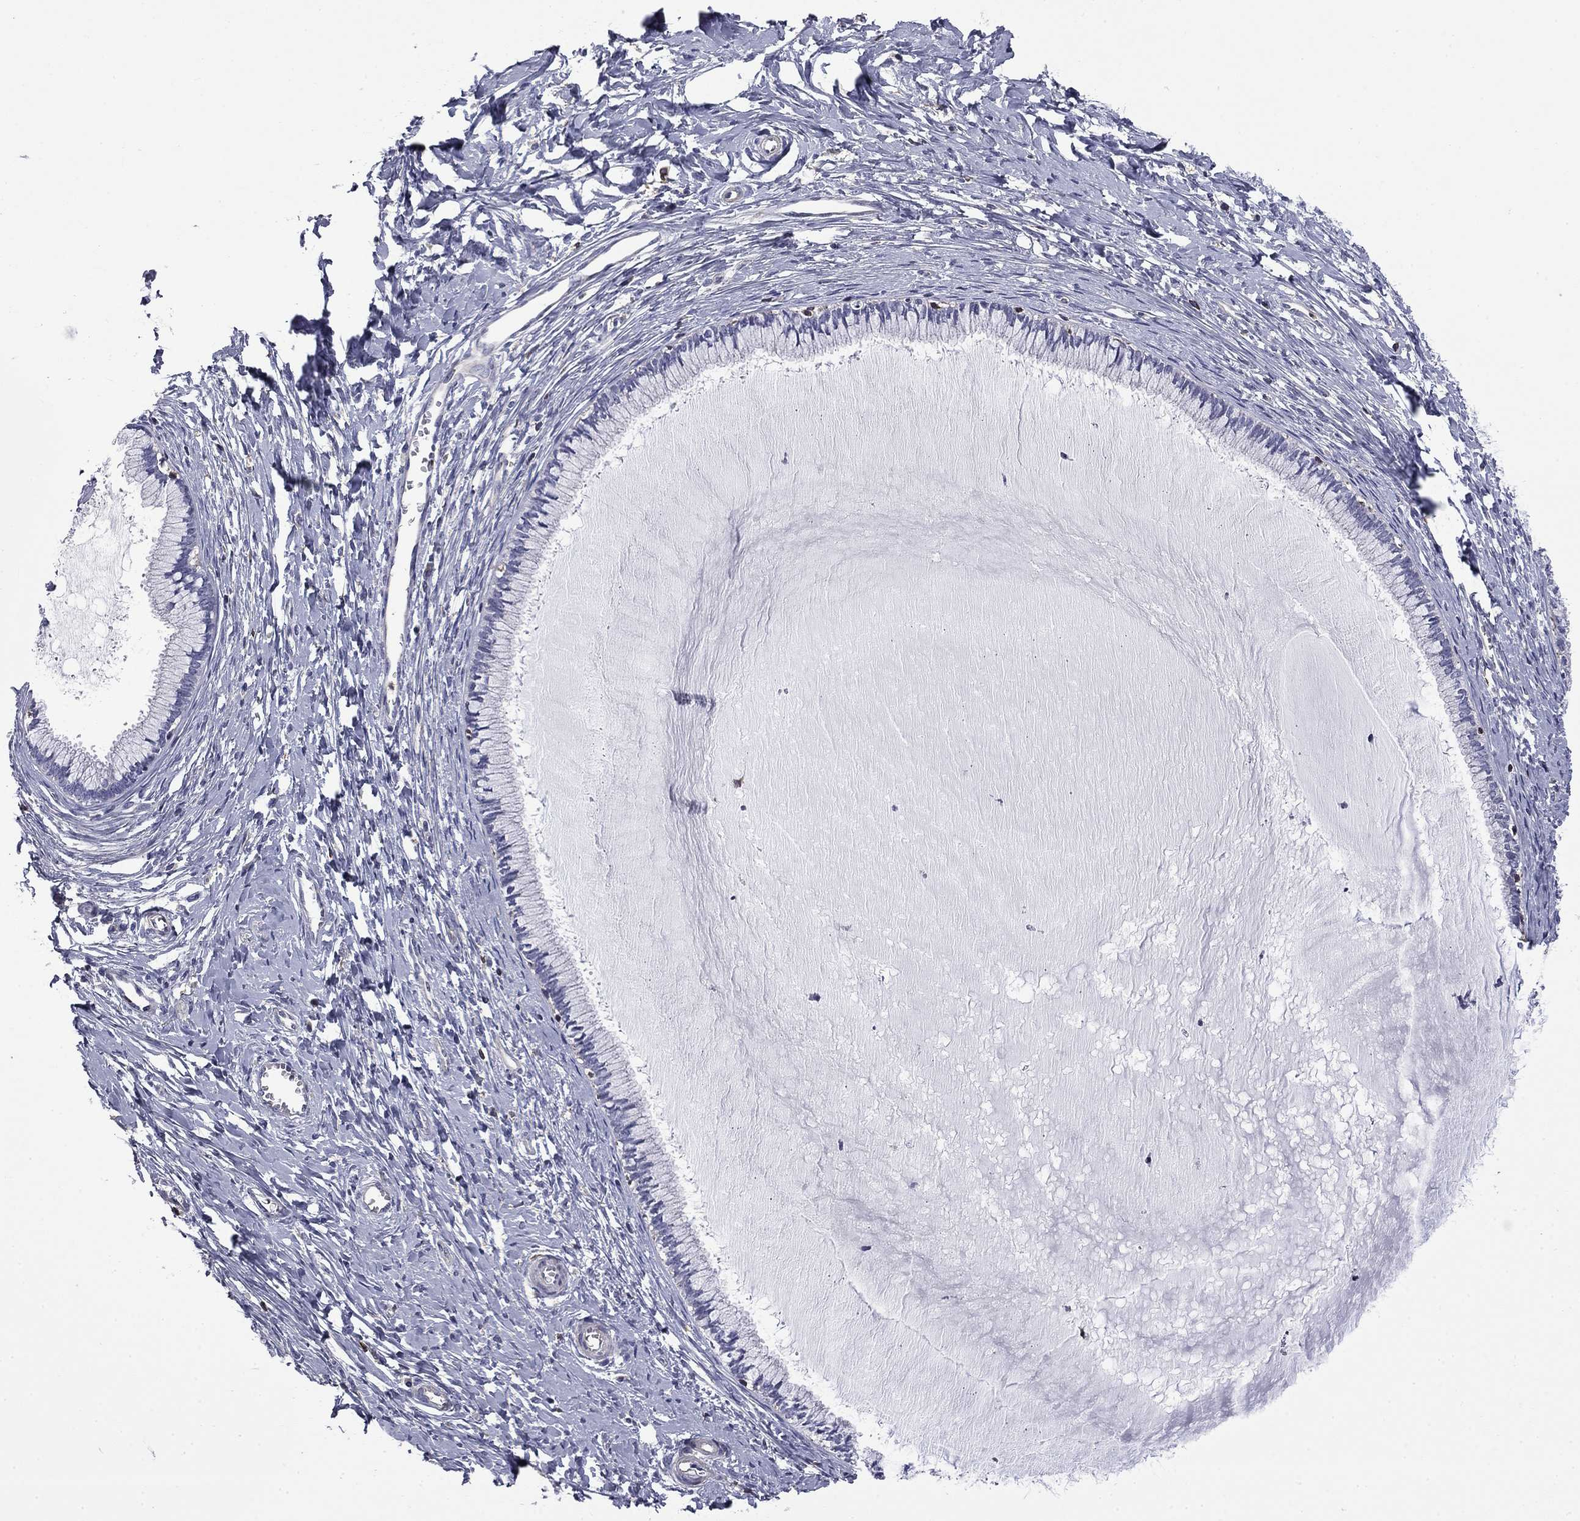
{"staining": {"intensity": "negative", "quantity": "none", "location": "none"}, "tissue": "cervix", "cell_type": "Glandular cells", "image_type": "normal", "snomed": [{"axis": "morphology", "description": "Normal tissue, NOS"}, {"axis": "topography", "description": "Cervix"}], "caption": "The image reveals no significant staining in glandular cells of cervix. (DAB immunohistochemistry, high magnification).", "gene": "ARHGAP45", "patient": {"sex": "female", "age": 40}}